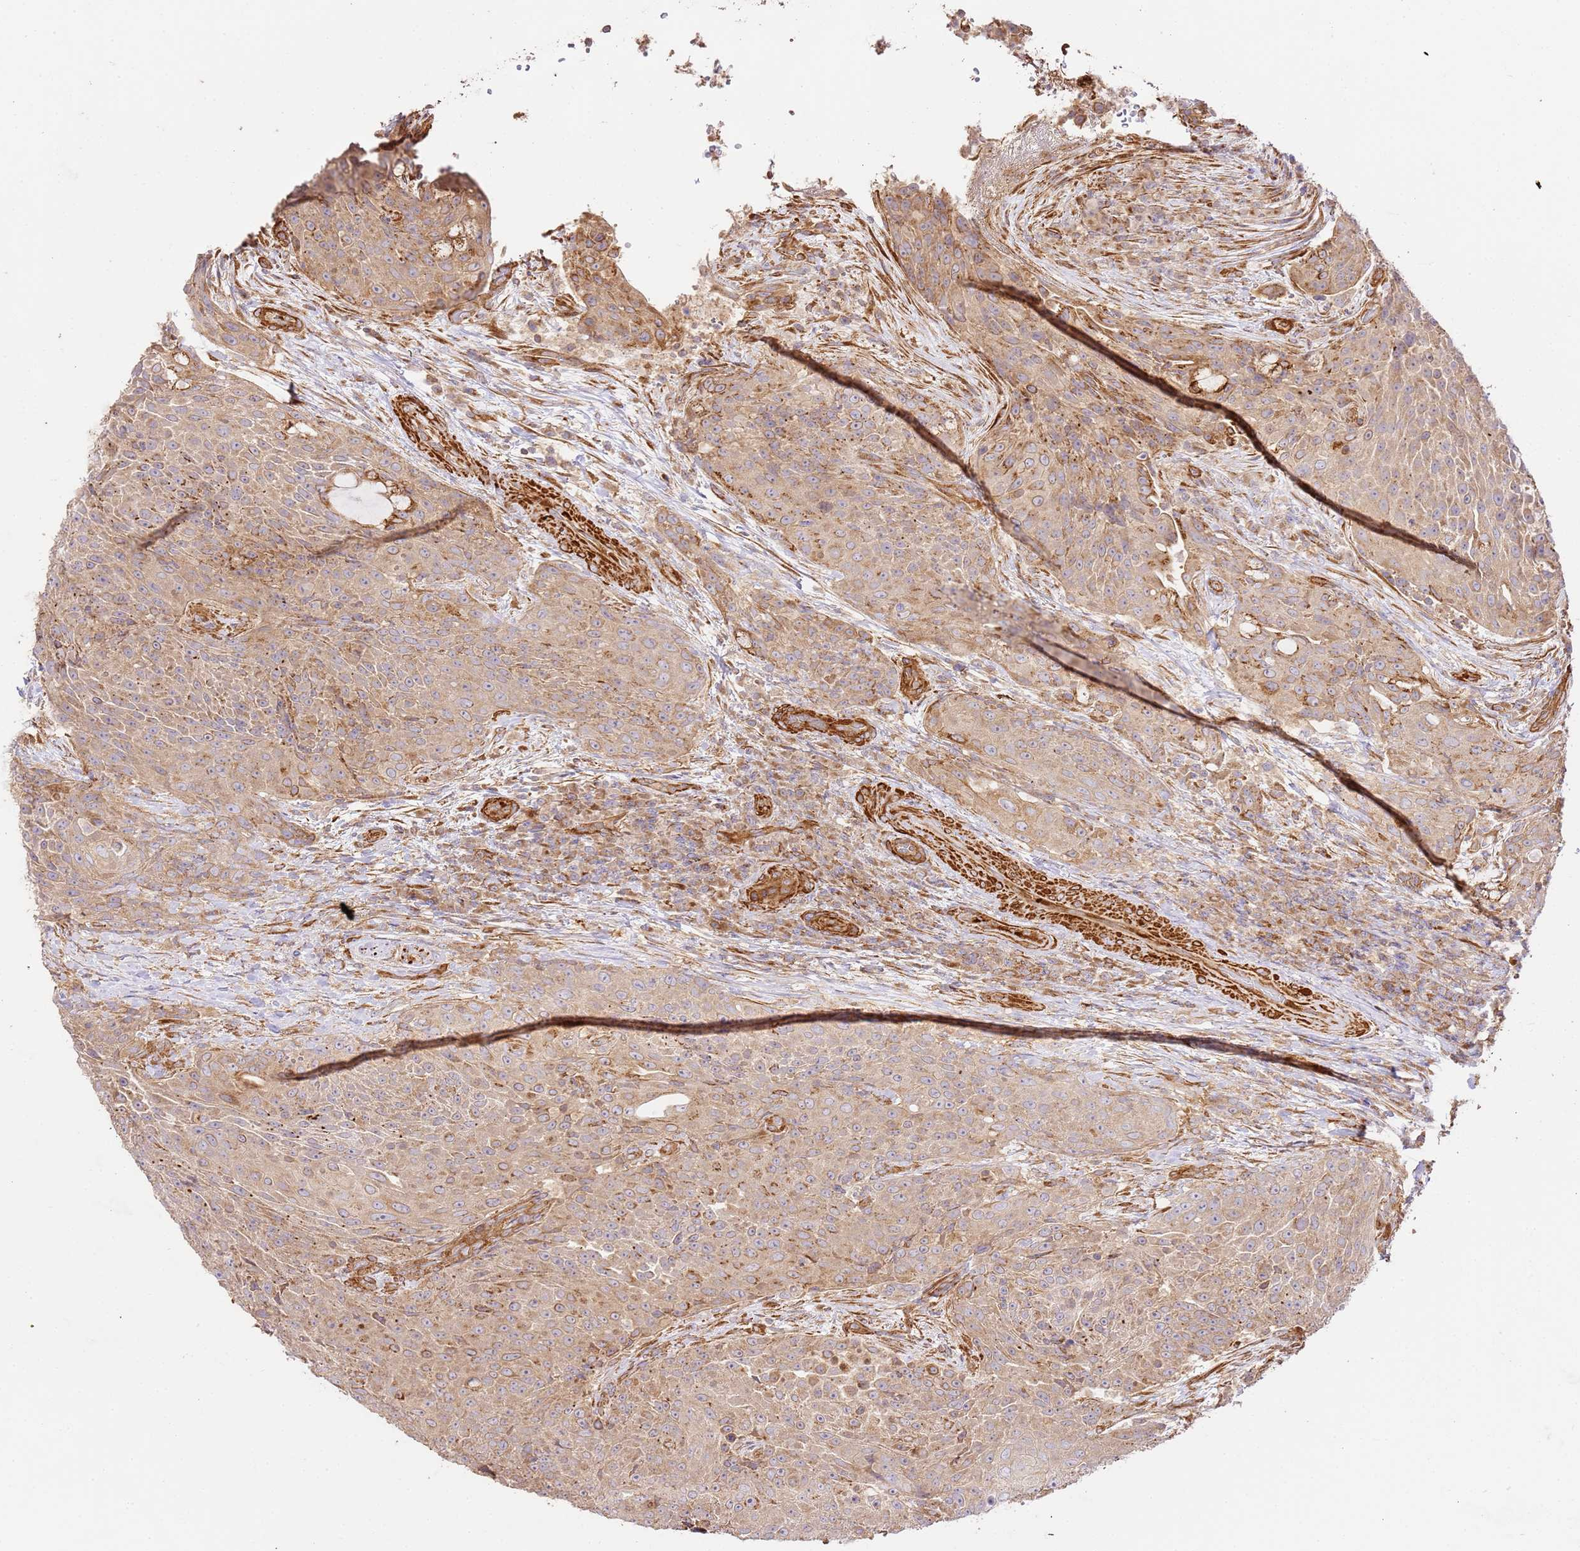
{"staining": {"intensity": "moderate", "quantity": ">75%", "location": "cytoplasmic/membranous"}, "tissue": "urothelial cancer", "cell_type": "Tumor cells", "image_type": "cancer", "snomed": [{"axis": "morphology", "description": "Urothelial carcinoma, High grade"}, {"axis": "topography", "description": "Urinary bladder"}], "caption": "Immunohistochemistry (IHC) photomicrograph of neoplastic tissue: urothelial carcinoma (high-grade) stained using immunohistochemistry shows medium levels of moderate protein expression localized specifically in the cytoplasmic/membranous of tumor cells, appearing as a cytoplasmic/membranous brown color.", "gene": "ZBTB39", "patient": {"sex": "female", "age": 63}}